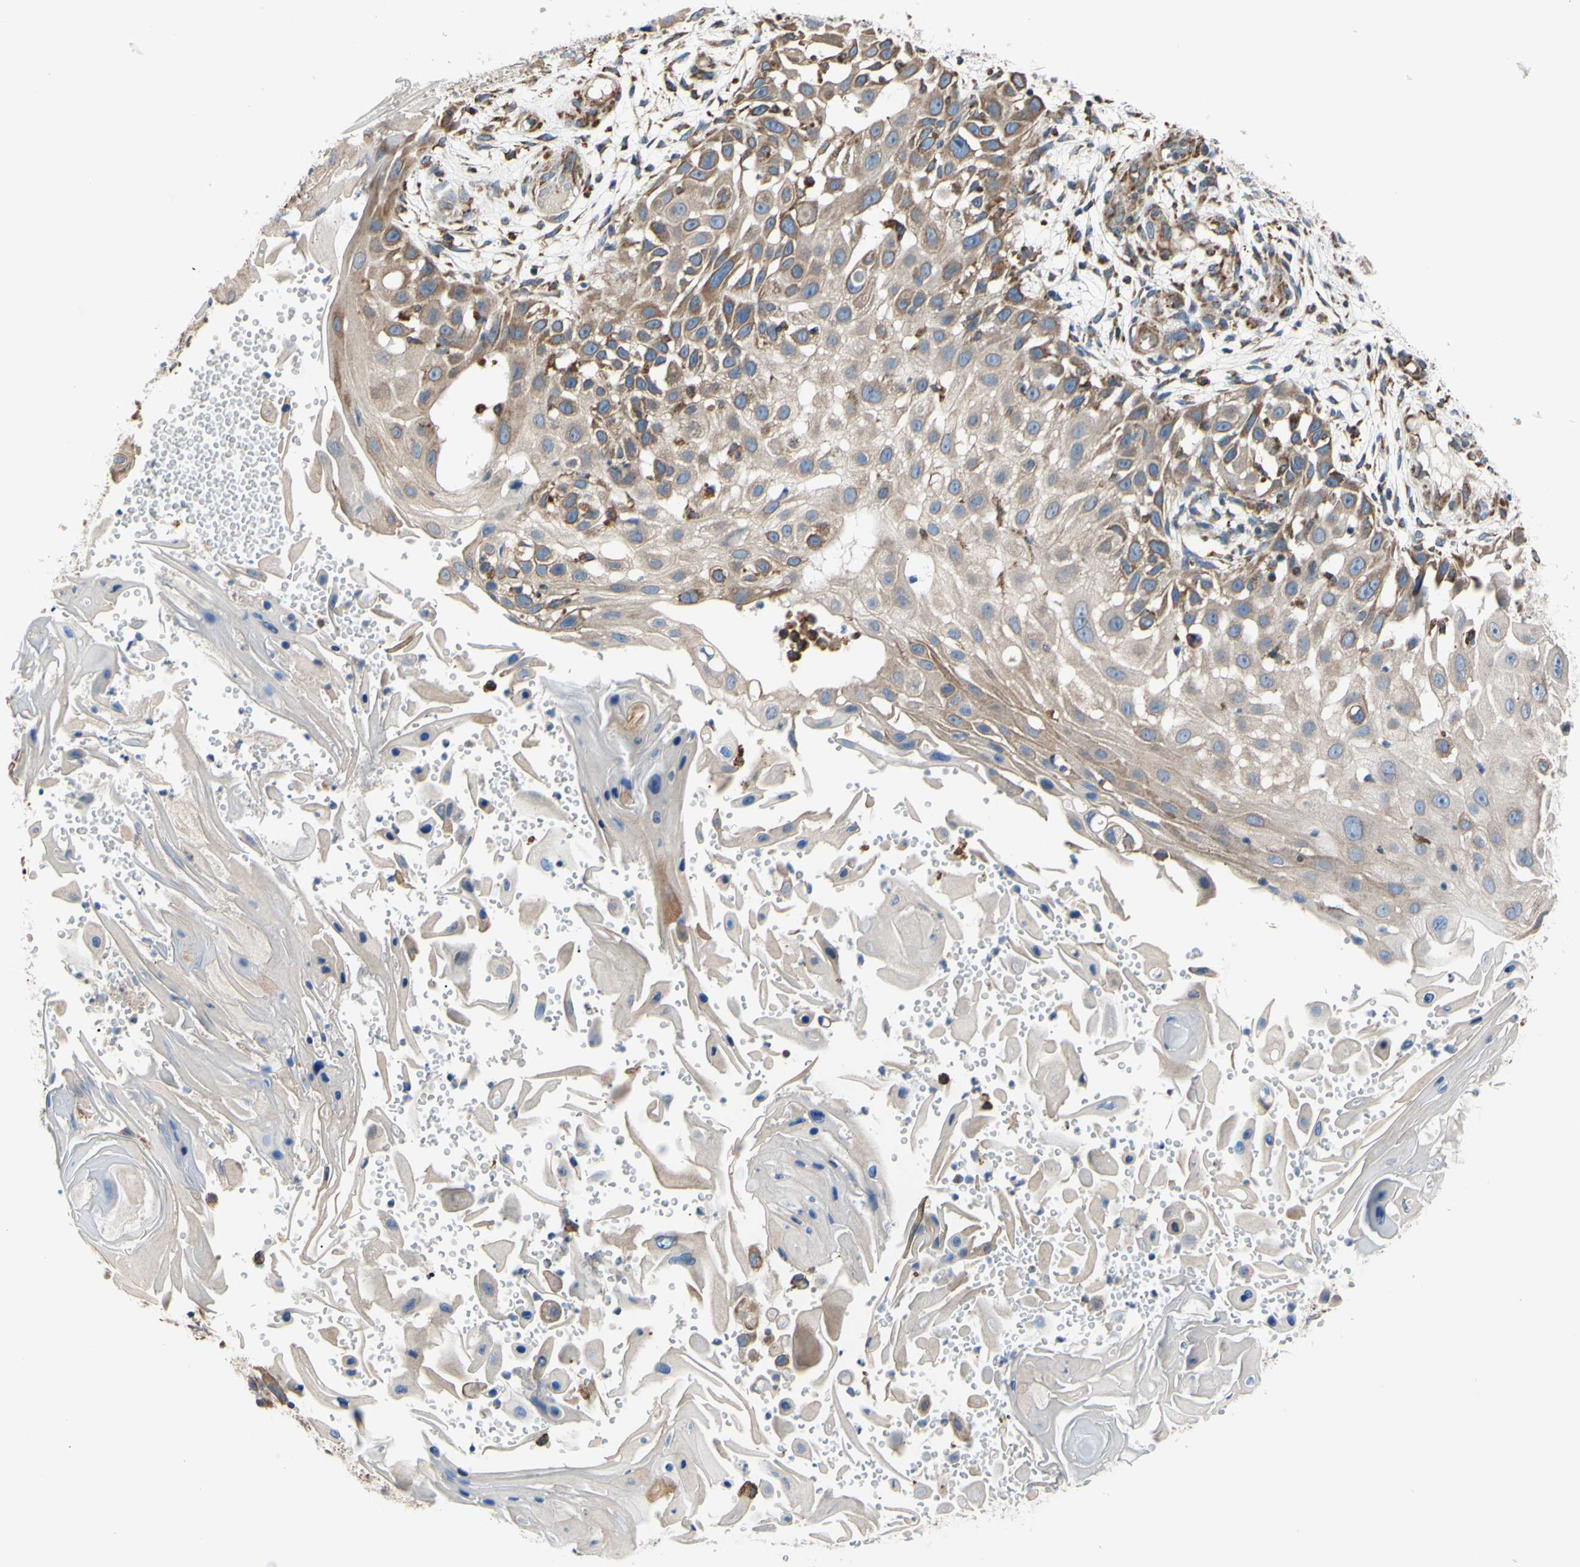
{"staining": {"intensity": "moderate", "quantity": ">75%", "location": "cytoplasmic/membranous"}, "tissue": "skin cancer", "cell_type": "Tumor cells", "image_type": "cancer", "snomed": [{"axis": "morphology", "description": "Squamous cell carcinoma, NOS"}, {"axis": "topography", "description": "Skin"}], "caption": "An image of human skin cancer (squamous cell carcinoma) stained for a protein demonstrates moderate cytoplasmic/membranous brown staining in tumor cells.", "gene": "BMF", "patient": {"sex": "female", "age": 44}}